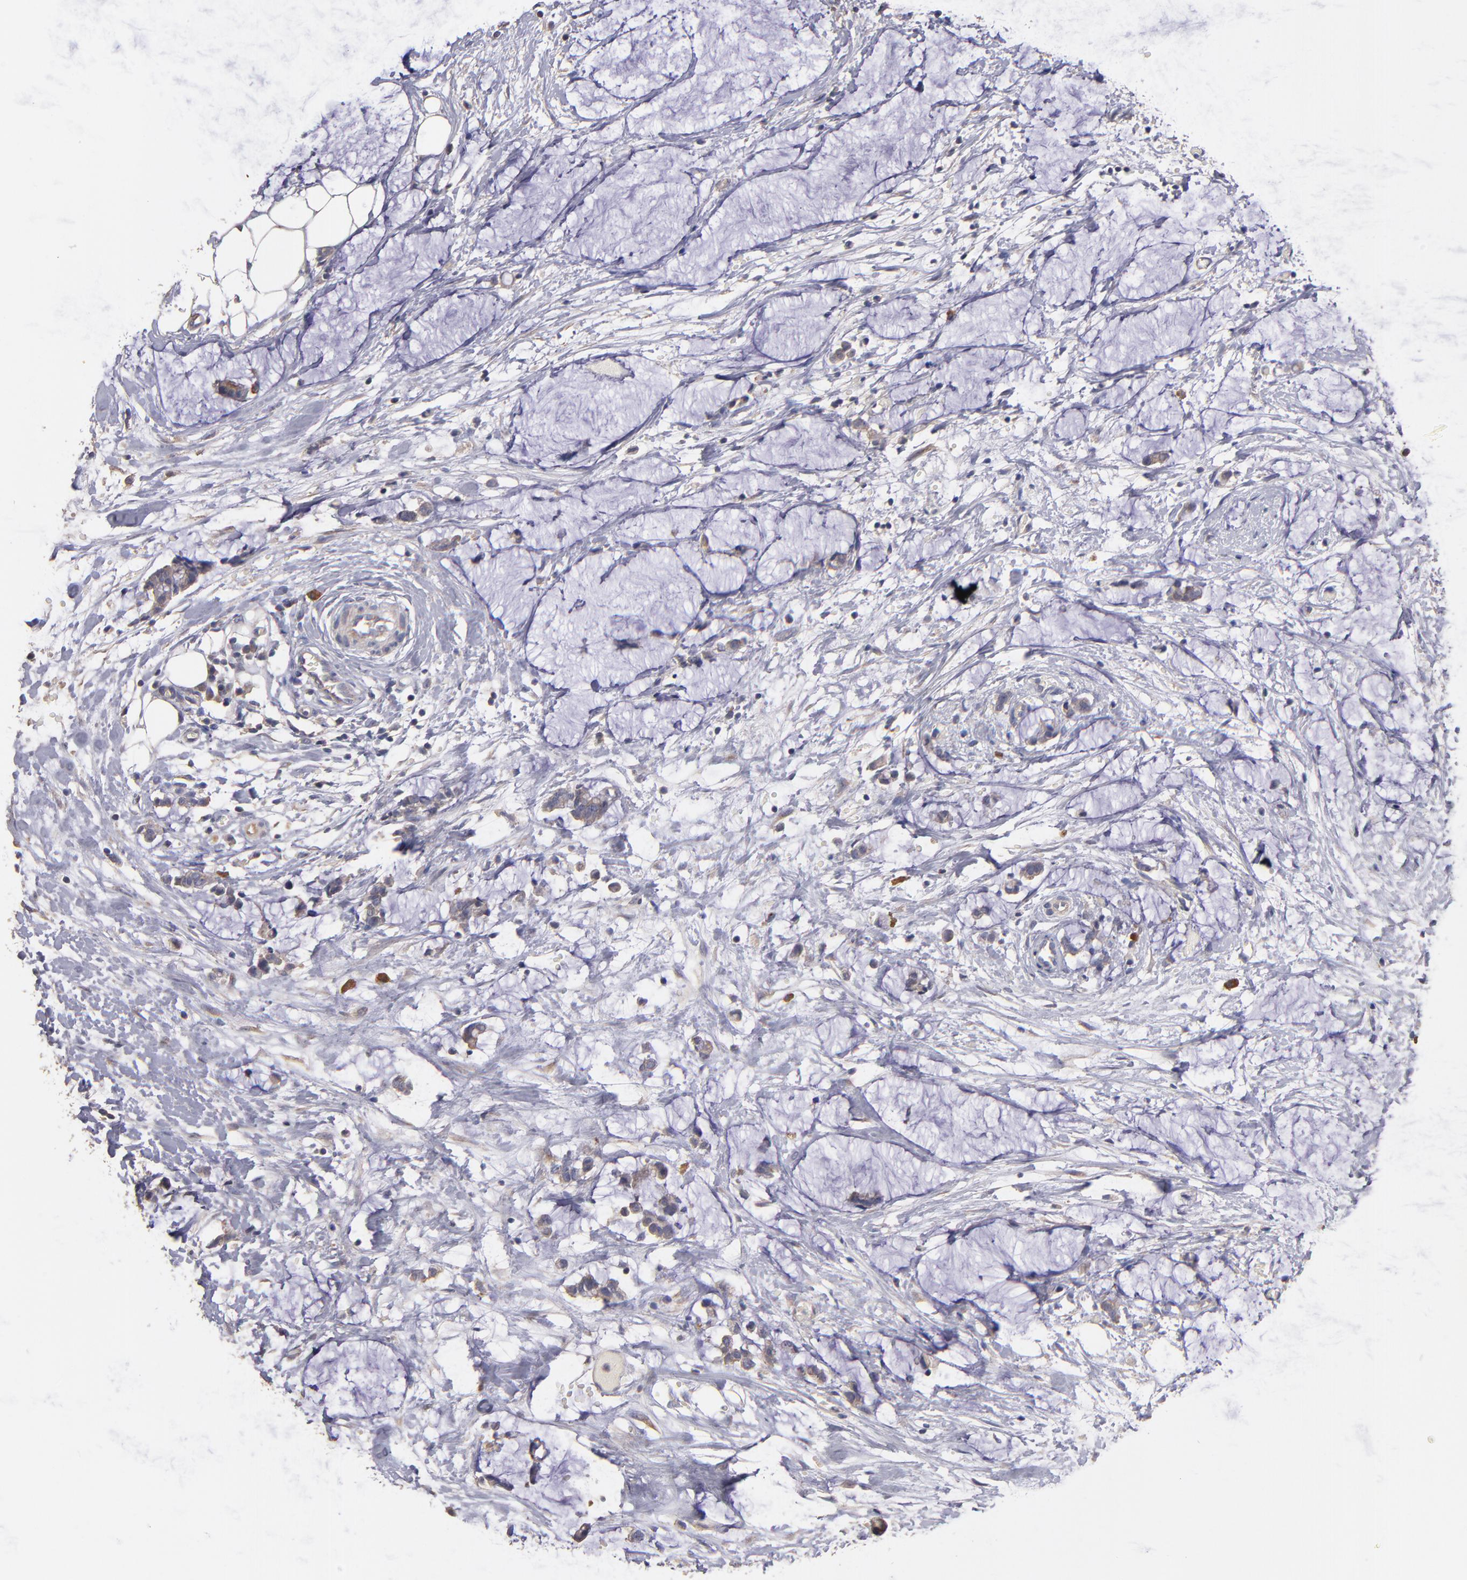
{"staining": {"intensity": "weak", "quantity": ">75%", "location": "cytoplasmic/membranous"}, "tissue": "colorectal cancer", "cell_type": "Tumor cells", "image_type": "cancer", "snomed": [{"axis": "morphology", "description": "Adenocarcinoma, NOS"}, {"axis": "topography", "description": "Colon"}], "caption": "Colorectal cancer tissue reveals weak cytoplasmic/membranous expression in approximately >75% of tumor cells, visualized by immunohistochemistry.", "gene": "MAGEE1", "patient": {"sex": "male", "age": 14}}